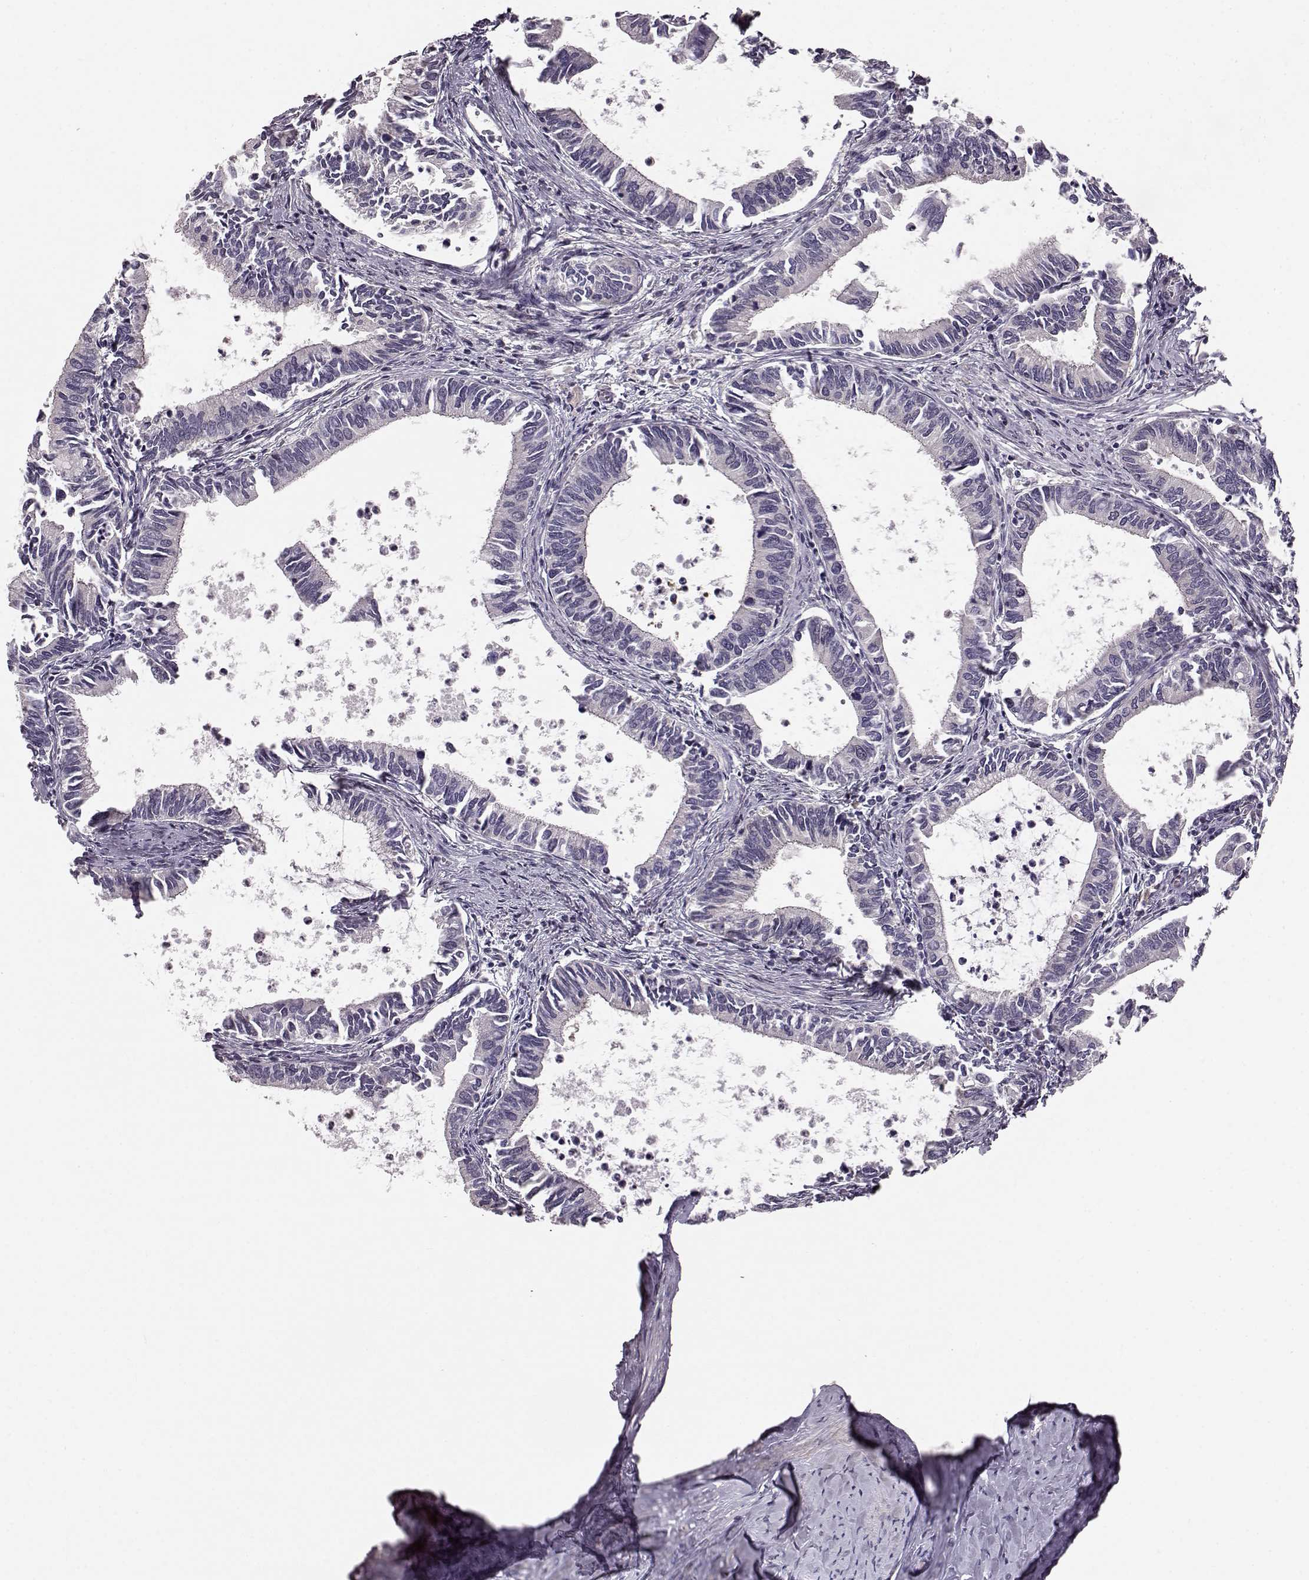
{"staining": {"intensity": "negative", "quantity": "none", "location": "none"}, "tissue": "cervical cancer", "cell_type": "Tumor cells", "image_type": "cancer", "snomed": [{"axis": "morphology", "description": "Adenocarcinoma, NOS"}, {"axis": "topography", "description": "Cervix"}], "caption": "A high-resolution image shows immunohistochemistry (IHC) staining of cervical cancer (adenocarcinoma), which reveals no significant positivity in tumor cells.", "gene": "GPR50", "patient": {"sex": "female", "age": 42}}